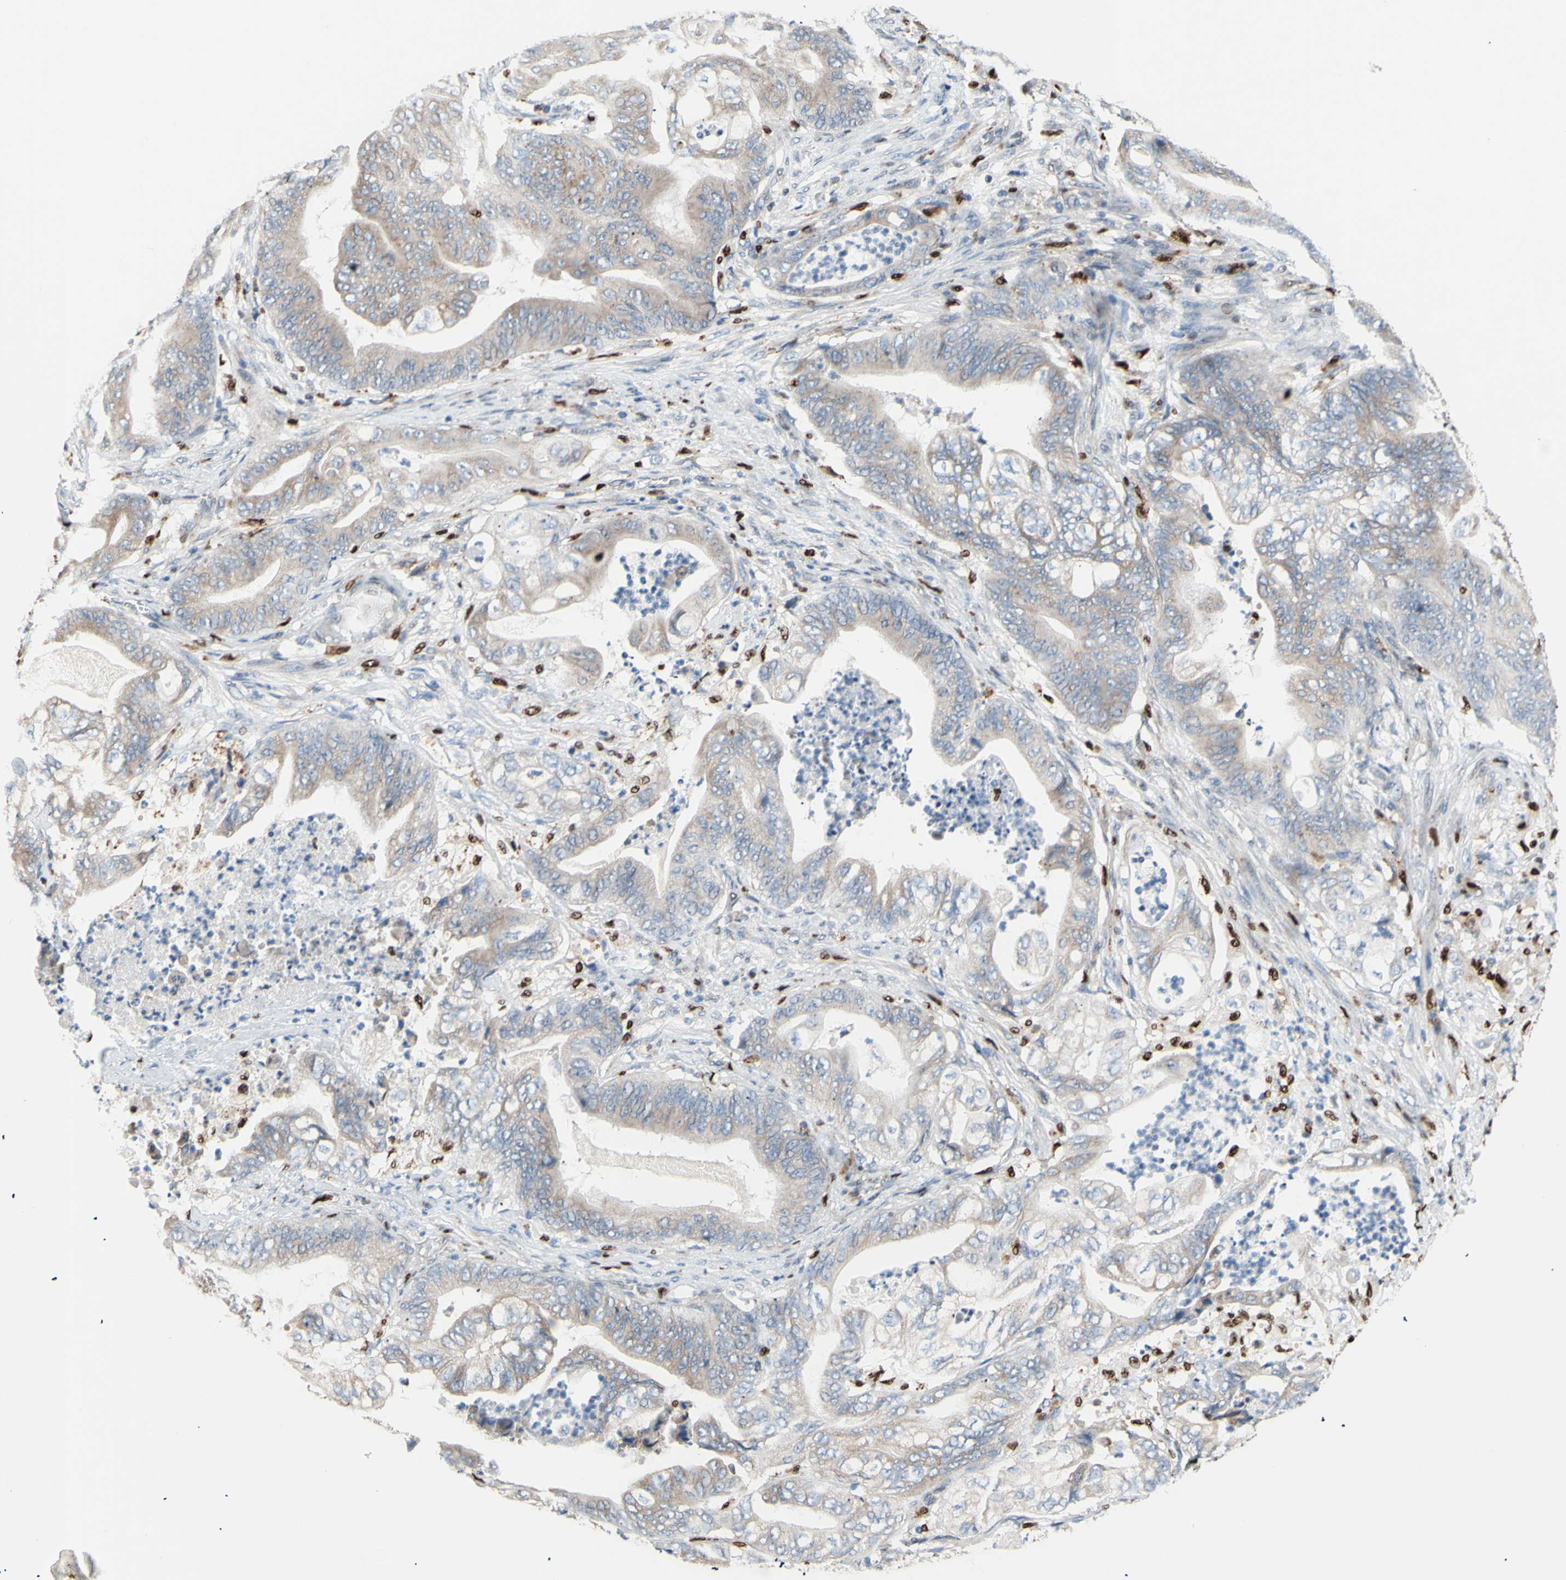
{"staining": {"intensity": "weak", "quantity": ">75%", "location": "cytoplasmic/membranous"}, "tissue": "stomach cancer", "cell_type": "Tumor cells", "image_type": "cancer", "snomed": [{"axis": "morphology", "description": "Adenocarcinoma, NOS"}, {"axis": "topography", "description": "Stomach"}], "caption": "Protein staining displays weak cytoplasmic/membranous expression in approximately >75% of tumor cells in stomach cancer.", "gene": "EED", "patient": {"sex": "female", "age": 73}}